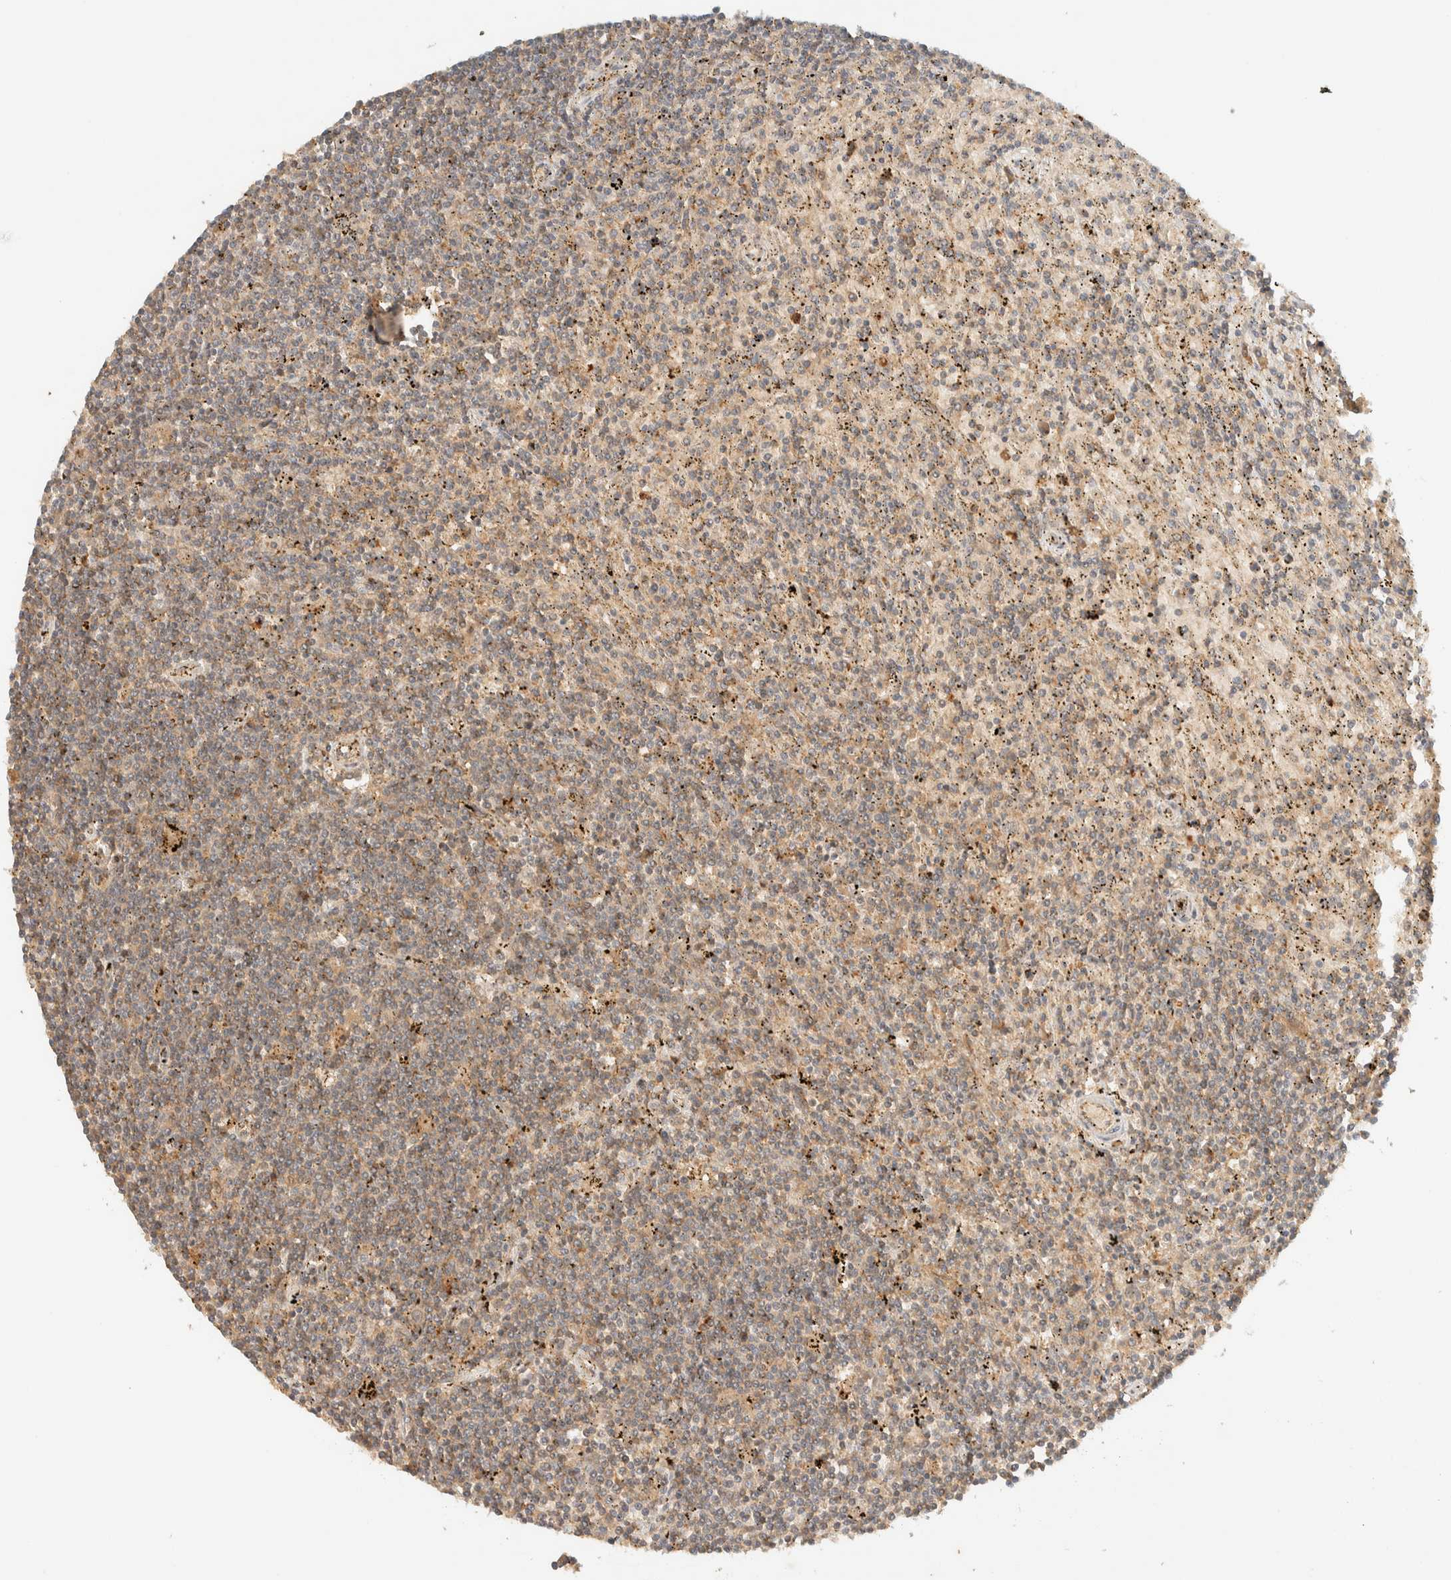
{"staining": {"intensity": "weak", "quantity": ">75%", "location": "cytoplasmic/membranous"}, "tissue": "lymphoma", "cell_type": "Tumor cells", "image_type": "cancer", "snomed": [{"axis": "morphology", "description": "Malignant lymphoma, non-Hodgkin's type, Low grade"}, {"axis": "topography", "description": "Spleen"}], "caption": "A low amount of weak cytoplasmic/membranous positivity is appreciated in about >75% of tumor cells in lymphoma tissue.", "gene": "ZBTB34", "patient": {"sex": "male", "age": 76}}